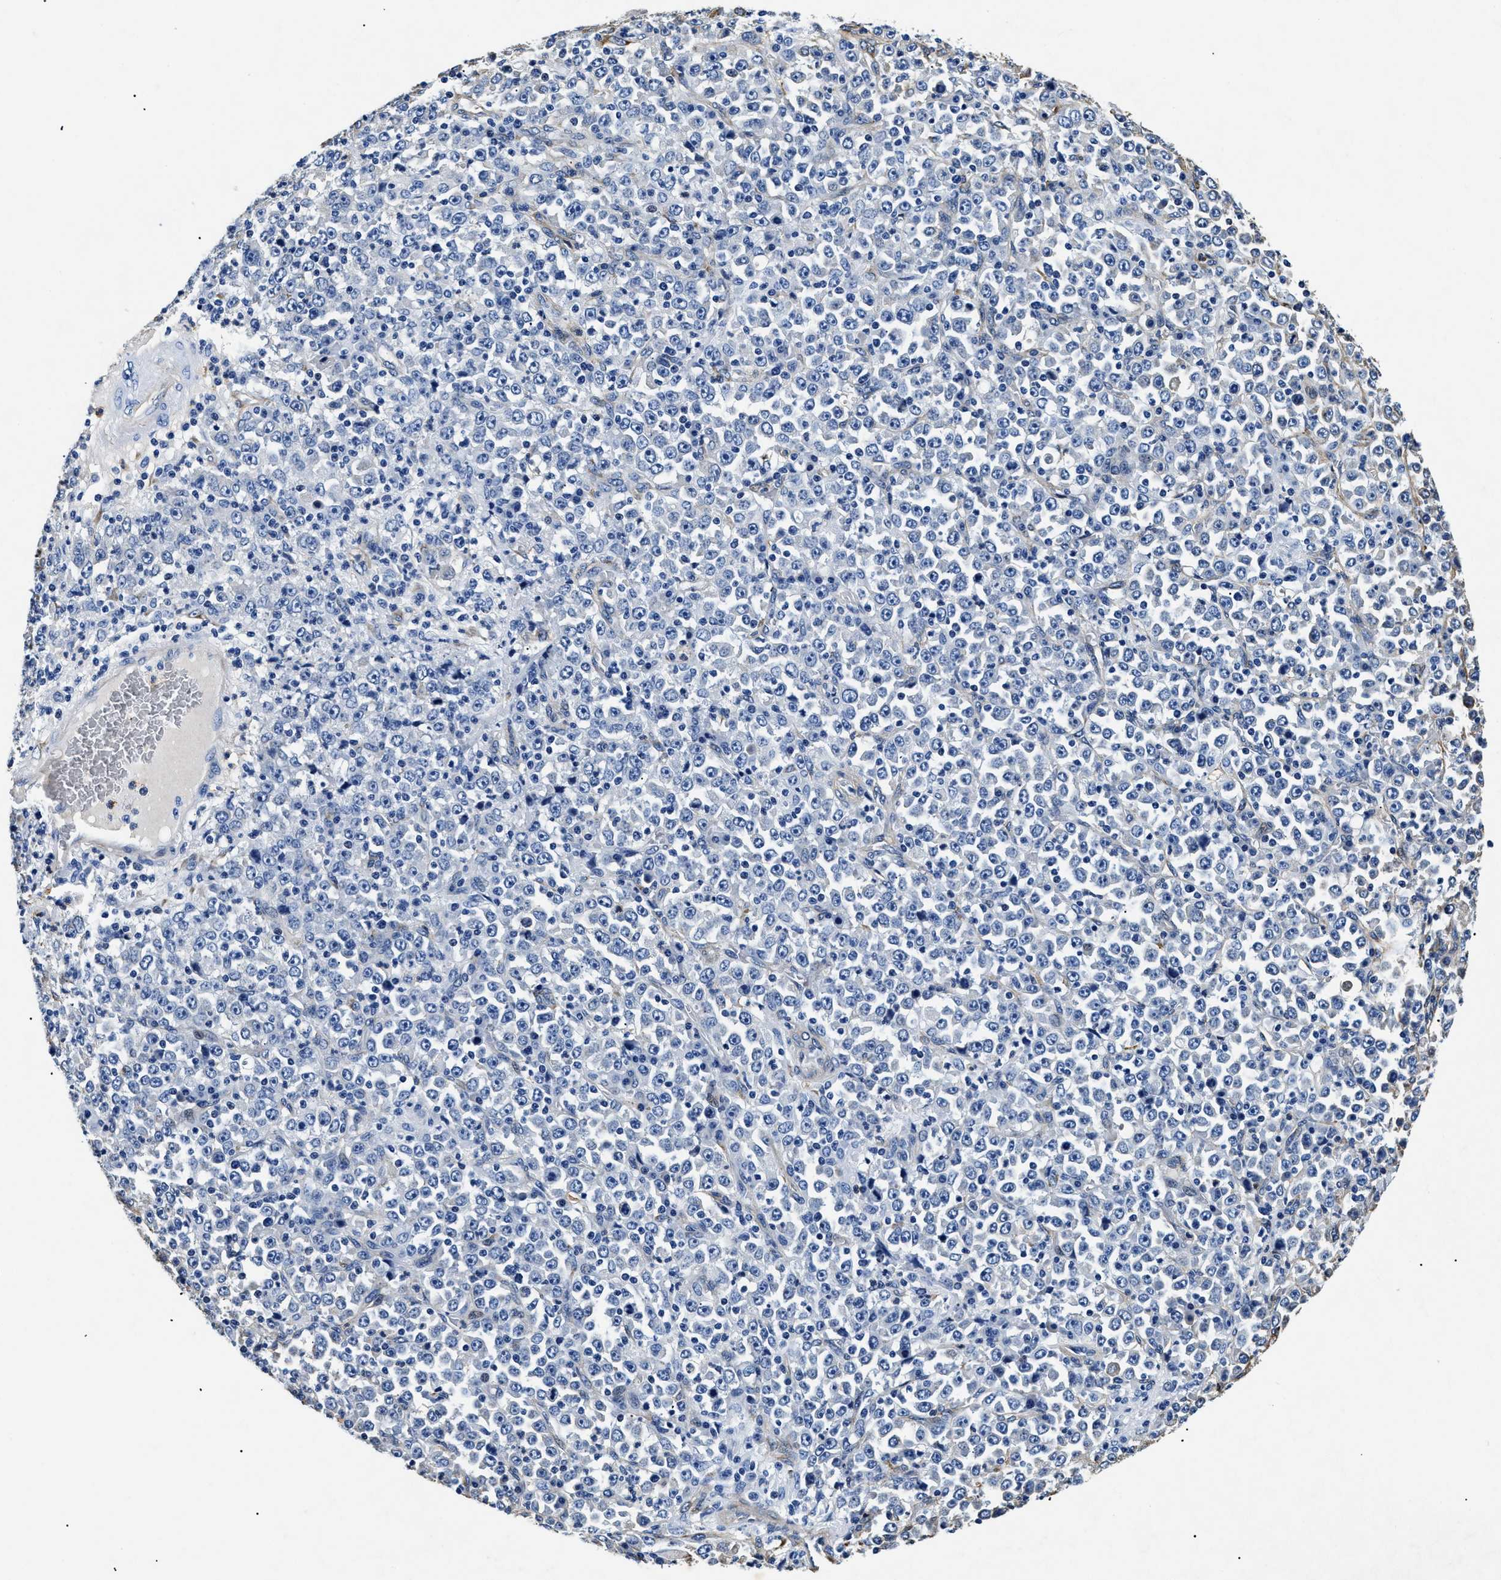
{"staining": {"intensity": "negative", "quantity": "none", "location": "none"}, "tissue": "stomach cancer", "cell_type": "Tumor cells", "image_type": "cancer", "snomed": [{"axis": "morphology", "description": "Normal tissue, NOS"}, {"axis": "morphology", "description": "Adenocarcinoma, NOS"}, {"axis": "topography", "description": "Stomach, upper"}, {"axis": "topography", "description": "Stomach"}], "caption": "An immunohistochemistry photomicrograph of adenocarcinoma (stomach) is shown. There is no staining in tumor cells of adenocarcinoma (stomach).", "gene": "LAMA3", "patient": {"sex": "male", "age": 59}}